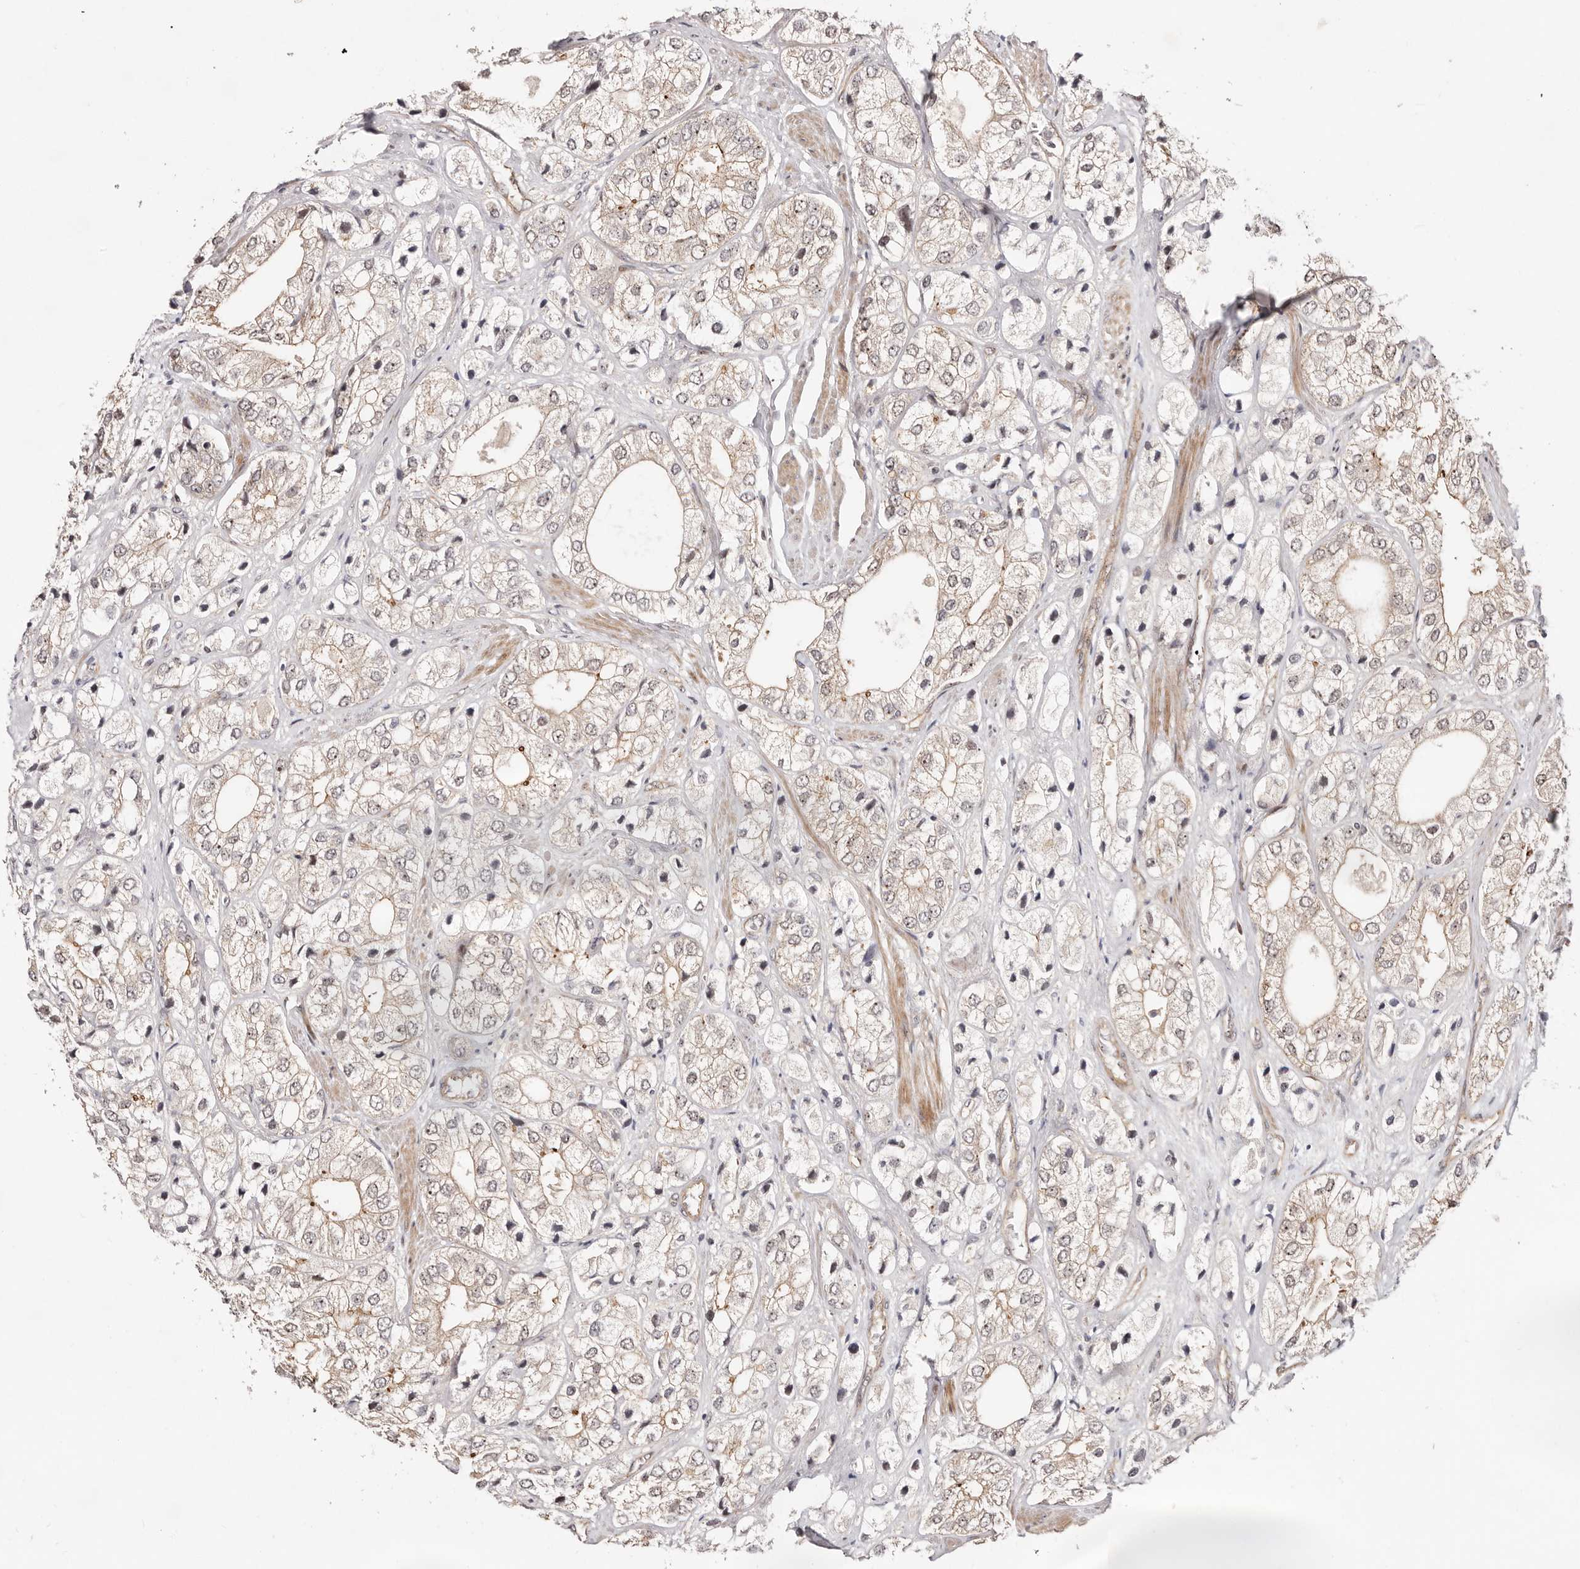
{"staining": {"intensity": "weak", "quantity": "<25%", "location": "cytoplasmic/membranous"}, "tissue": "prostate cancer", "cell_type": "Tumor cells", "image_type": "cancer", "snomed": [{"axis": "morphology", "description": "Adenocarcinoma, High grade"}, {"axis": "topography", "description": "Prostate"}], "caption": "Tumor cells show no significant positivity in prostate cancer.", "gene": "ODF2L", "patient": {"sex": "male", "age": 50}}